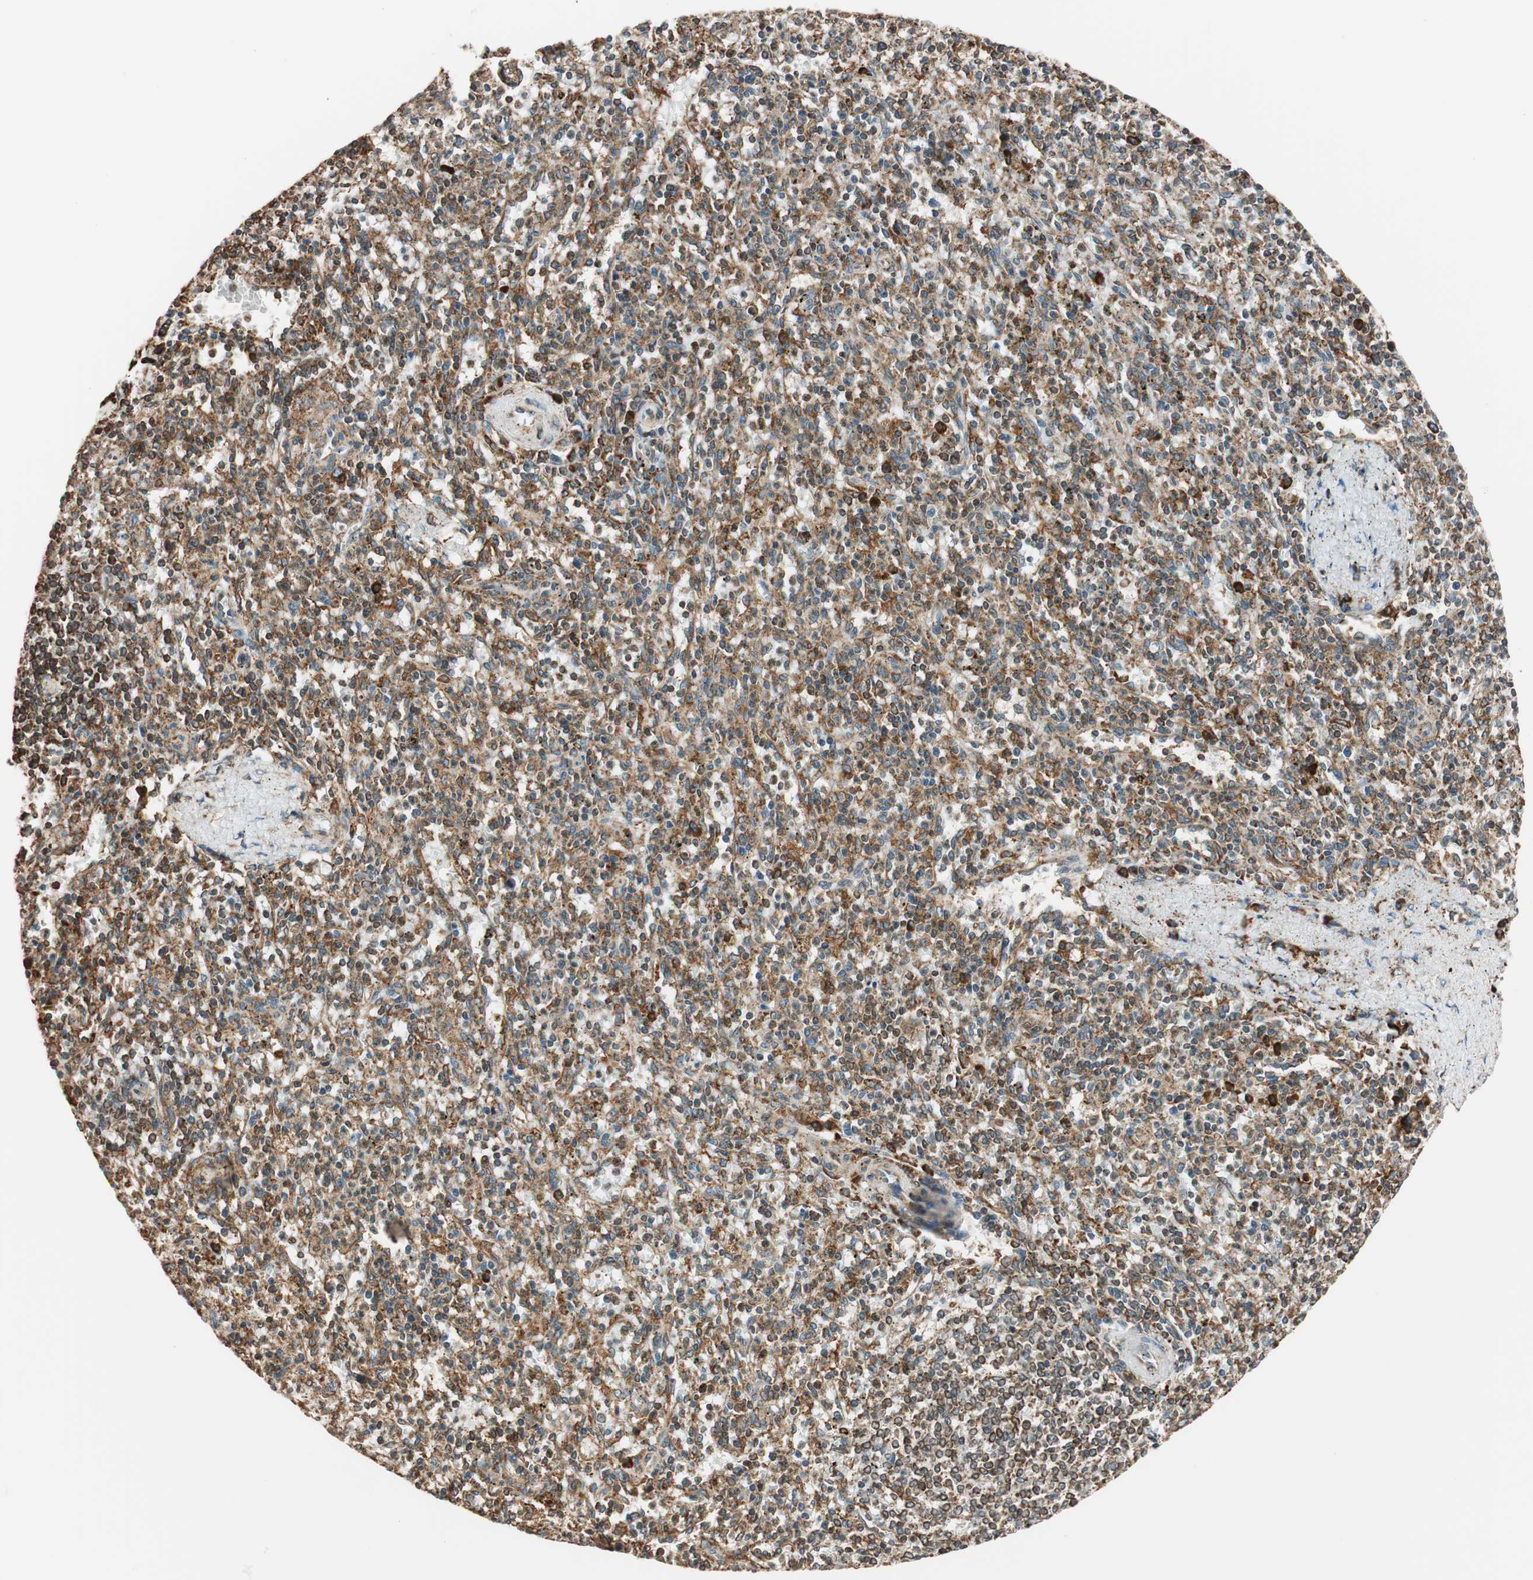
{"staining": {"intensity": "moderate", "quantity": ">75%", "location": "cytoplasmic/membranous"}, "tissue": "spleen", "cell_type": "Cells in red pulp", "image_type": "normal", "snomed": [{"axis": "morphology", "description": "Normal tissue, NOS"}, {"axis": "topography", "description": "Spleen"}], "caption": "Immunohistochemical staining of normal human spleen exhibits >75% levels of moderate cytoplasmic/membranous protein staining in about >75% of cells in red pulp.", "gene": "PRKCSH", "patient": {"sex": "male", "age": 72}}